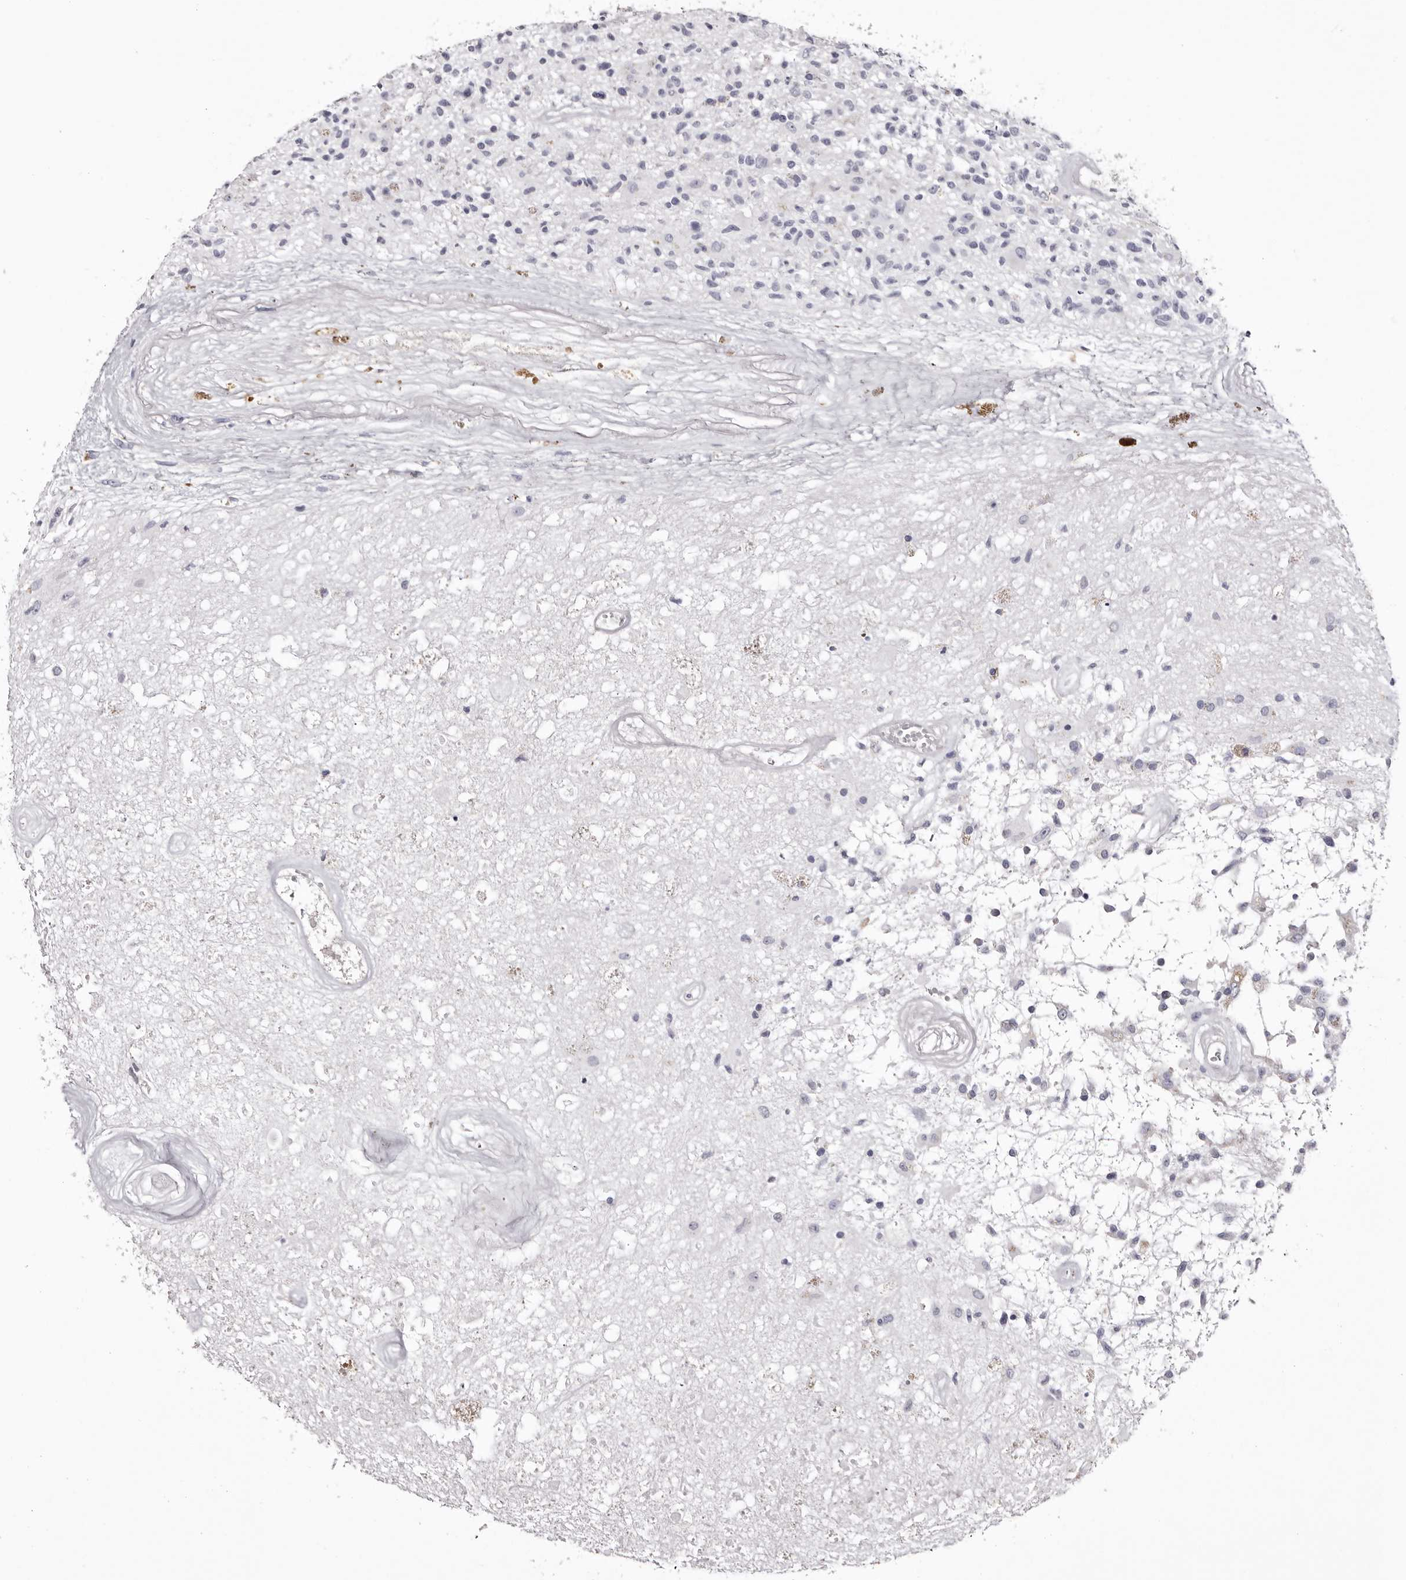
{"staining": {"intensity": "negative", "quantity": "none", "location": "none"}, "tissue": "glioma", "cell_type": "Tumor cells", "image_type": "cancer", "snomed": [{"axis": "morphology", "description": "Glioma, malignant, High grade"}, {"axis": "morphology", "description": "Glioblastoma, NOS"}, {"axis": "topography", "description": "Brain"}], "caption": "Tumor cells show no significant expression in glioblastoma.", "gene": "CA6", "patient": {"sex": "male", "age": 60}}